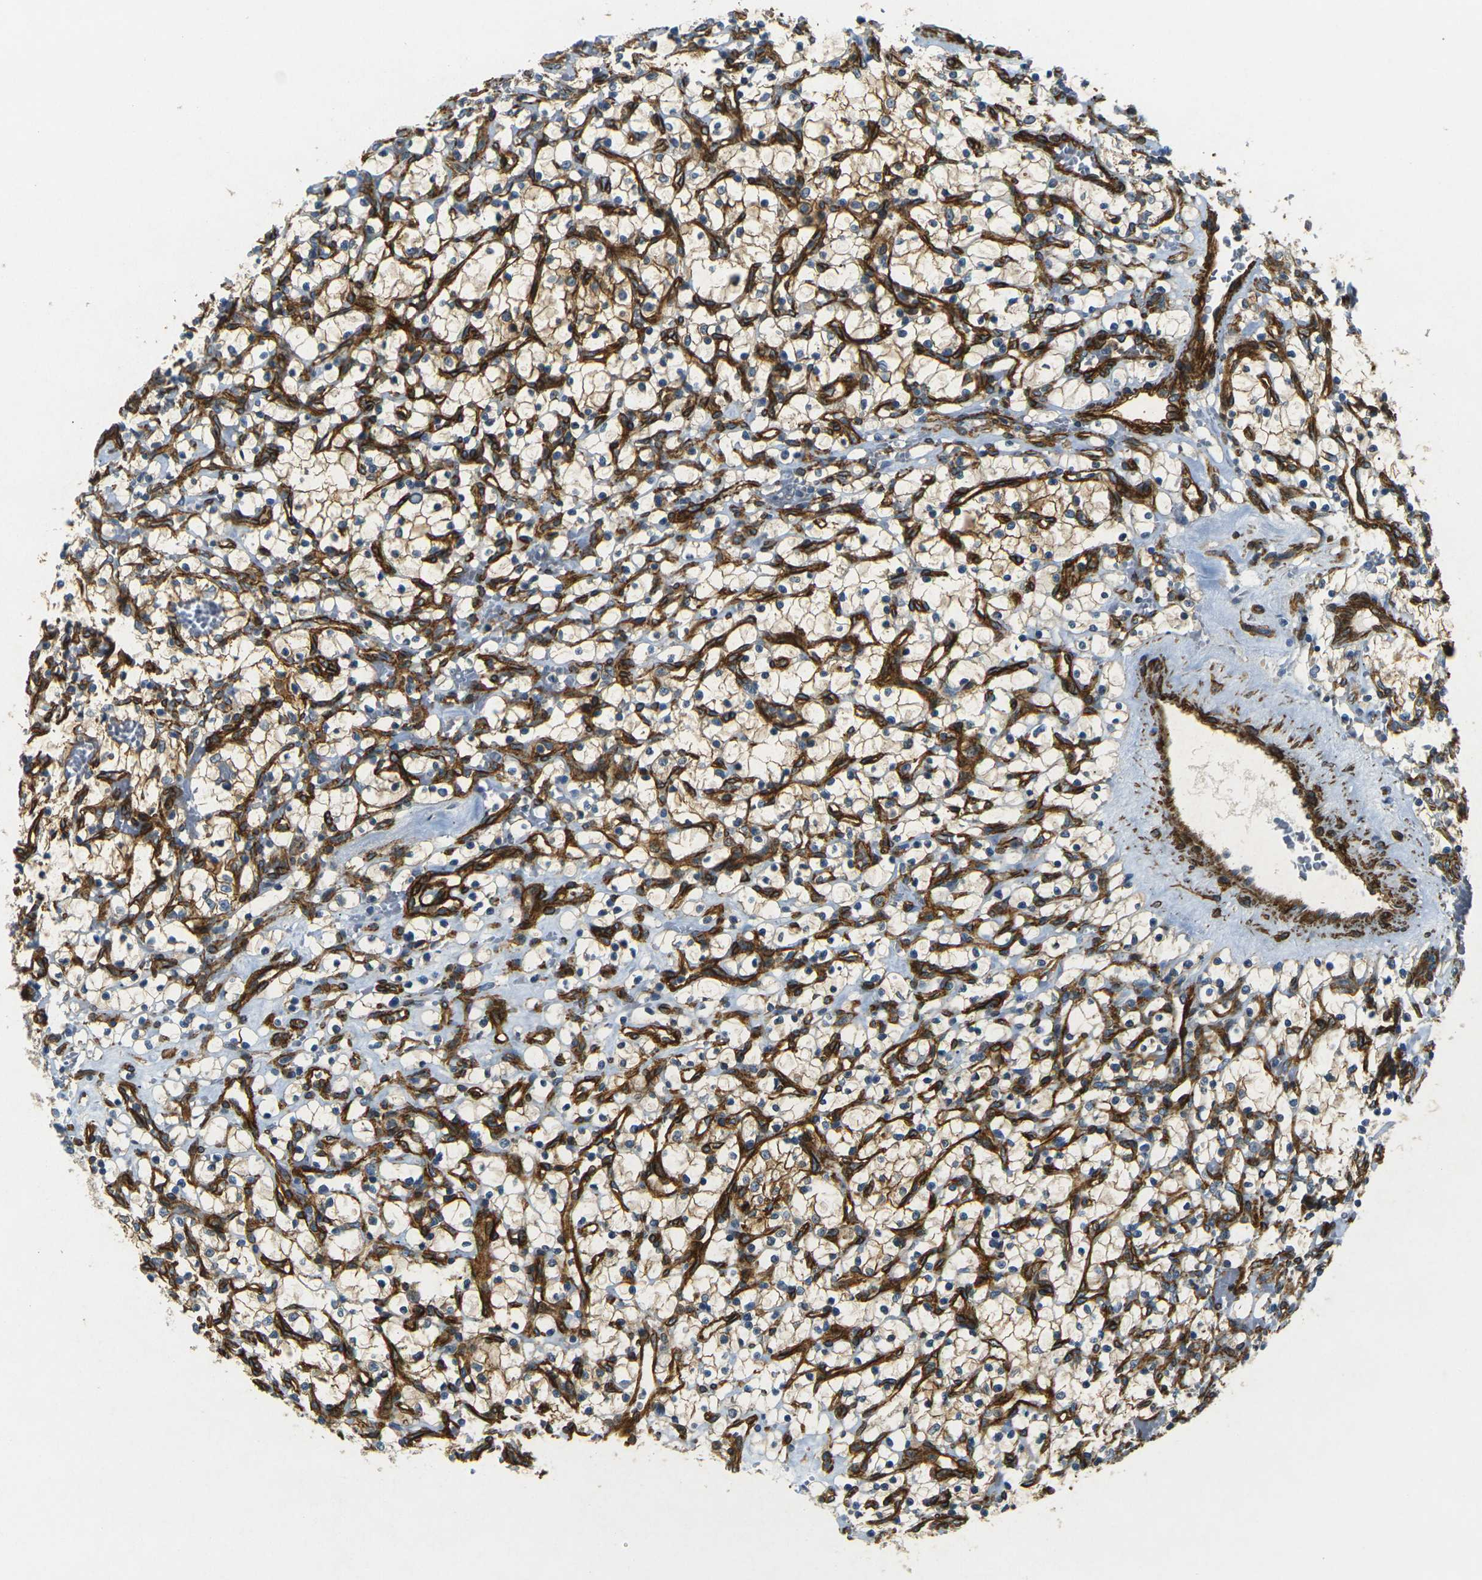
{"staining": {"intensity": "weak", "quantity": ">75%", "location": "cytoplasmic/membranous"}, "tissue": "renal cancer", "cell_type": "Tumor cells", "image_type": "cancer", "snomed": [{"axis": "morphology", "description": "Adenocarcinoma, NOS"}, {"axis": "topography", "description": "Kidney"}], "caption": "Renal adenocarcinoma stained with immunohistochemistry (IHC) shows weak cytoplasmic/membranous staining in approximately >75% of tumor cells.", "gene": "EPHA7", "patient": {"sex": "female", "age": 69}}